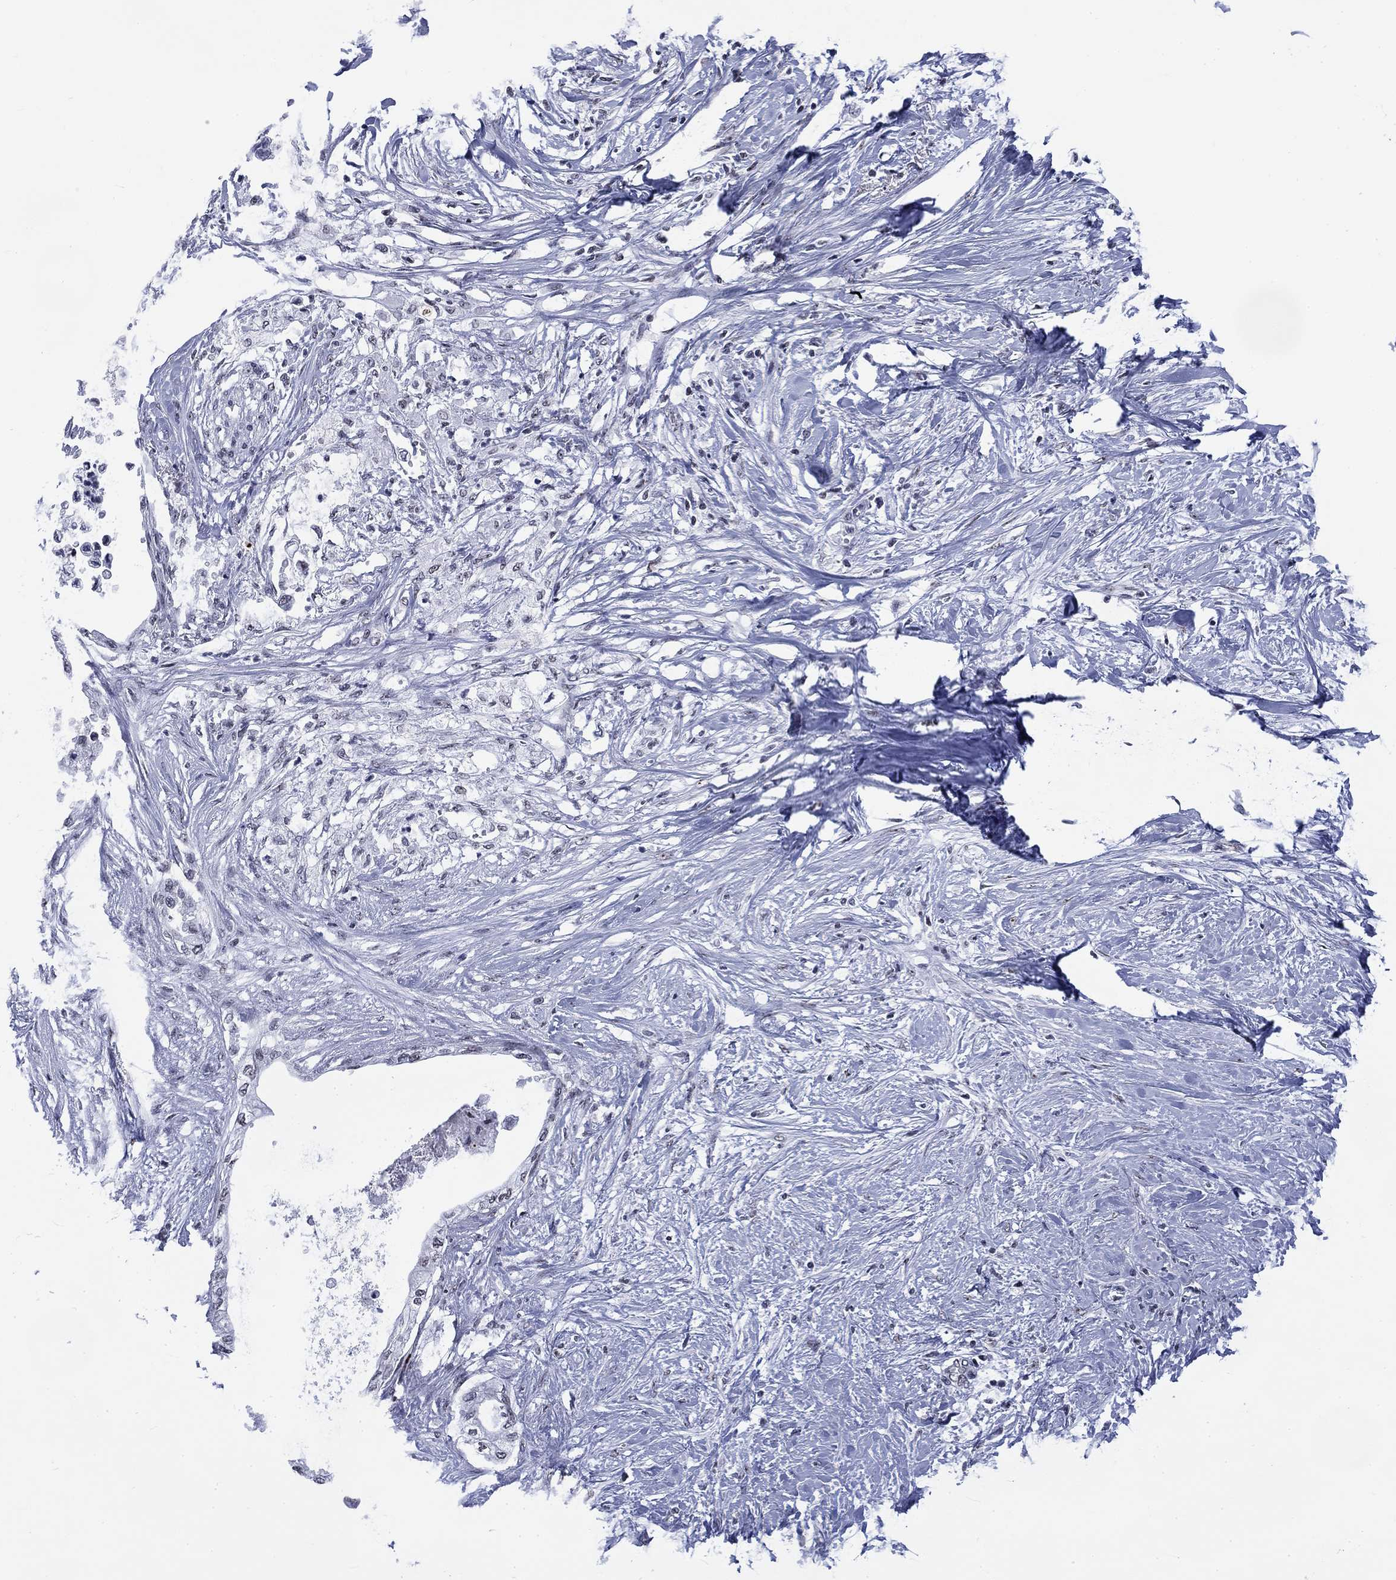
{"staining": {"intensity": "negative", "quantity": "none", "location": "none"}, "tissue": "pancreatic cancer", "cell_type": "Tumor cells", "image_type": "cancer", "snomed": [{"axis": "morphology", "description": "Normal tissue, NOS"}, {"axis": "morphology", "description": "Adenocarcinoma, NOS"}, {"axis": "topography", "description": "Pancreas"}, {"axis": "topography", "description": "Duodenum"}], "caption": "The histopathology image shows no significant positivity in tumor cells of adenocarcinoma (pancreatic).", "gene": "CSRNP3", "patient": {"sex": "female", "age": 60}}